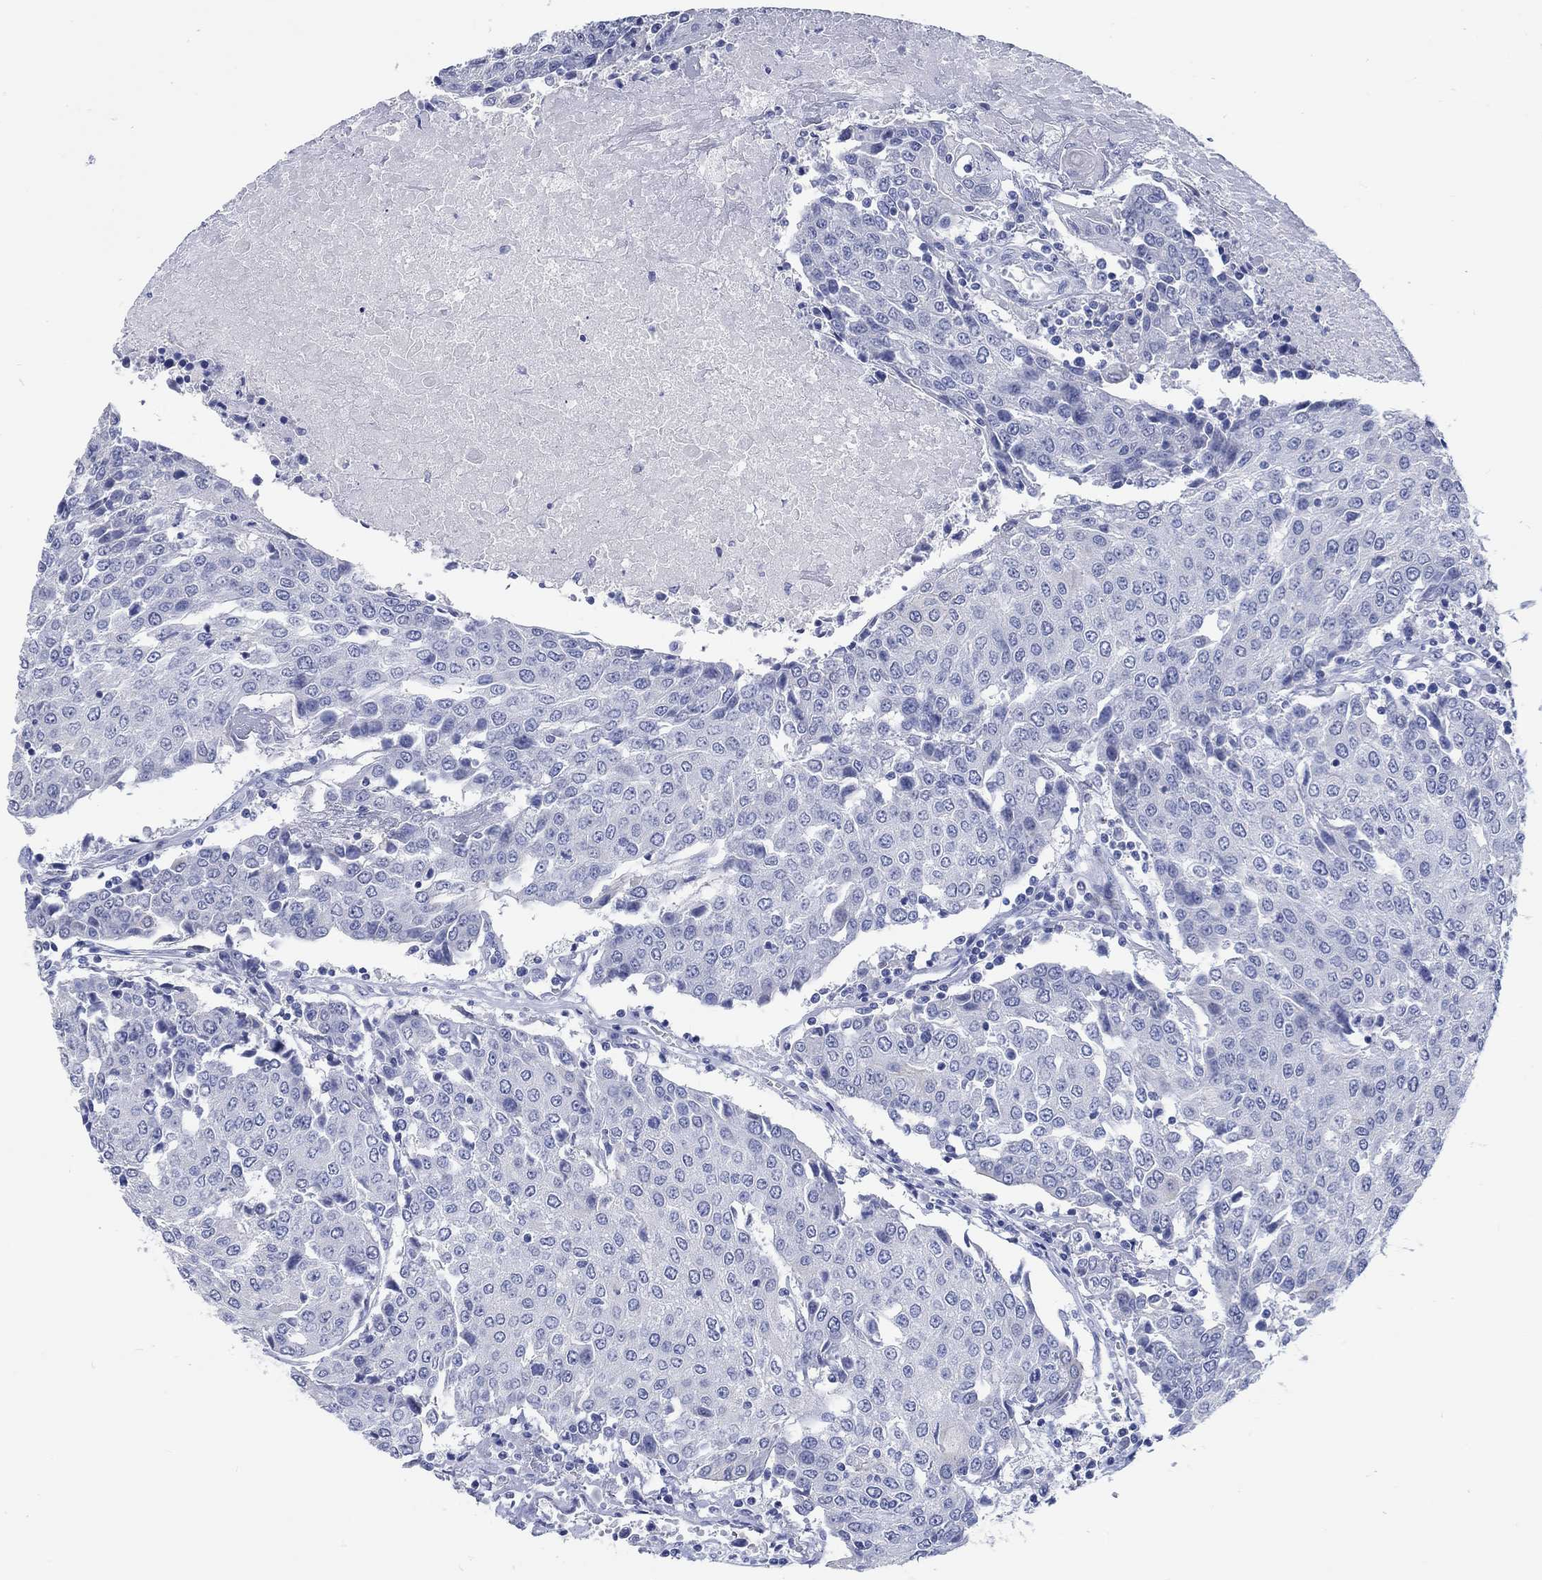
{"staining": {"intensity": "negative", "quantity": "none", "location": "none"}, "tissue": "urothelial cancer", "cell_type": "Tumor cells", "image_type": "cancer", "snomed": [{"axis": "morphology", "description": "Urothelial carcinoma, High grade"}, {"axis": "topography", "description": "Urinary bladder"}], "caption": "Immunohistochemistry photomicrograph of neoplastic tissue: urothelial cancer stained with DAB exhibits no significant protein staining in tumor cells.", "gene": "C4orf47", "patient": {"sex": "female", "age": 85}}